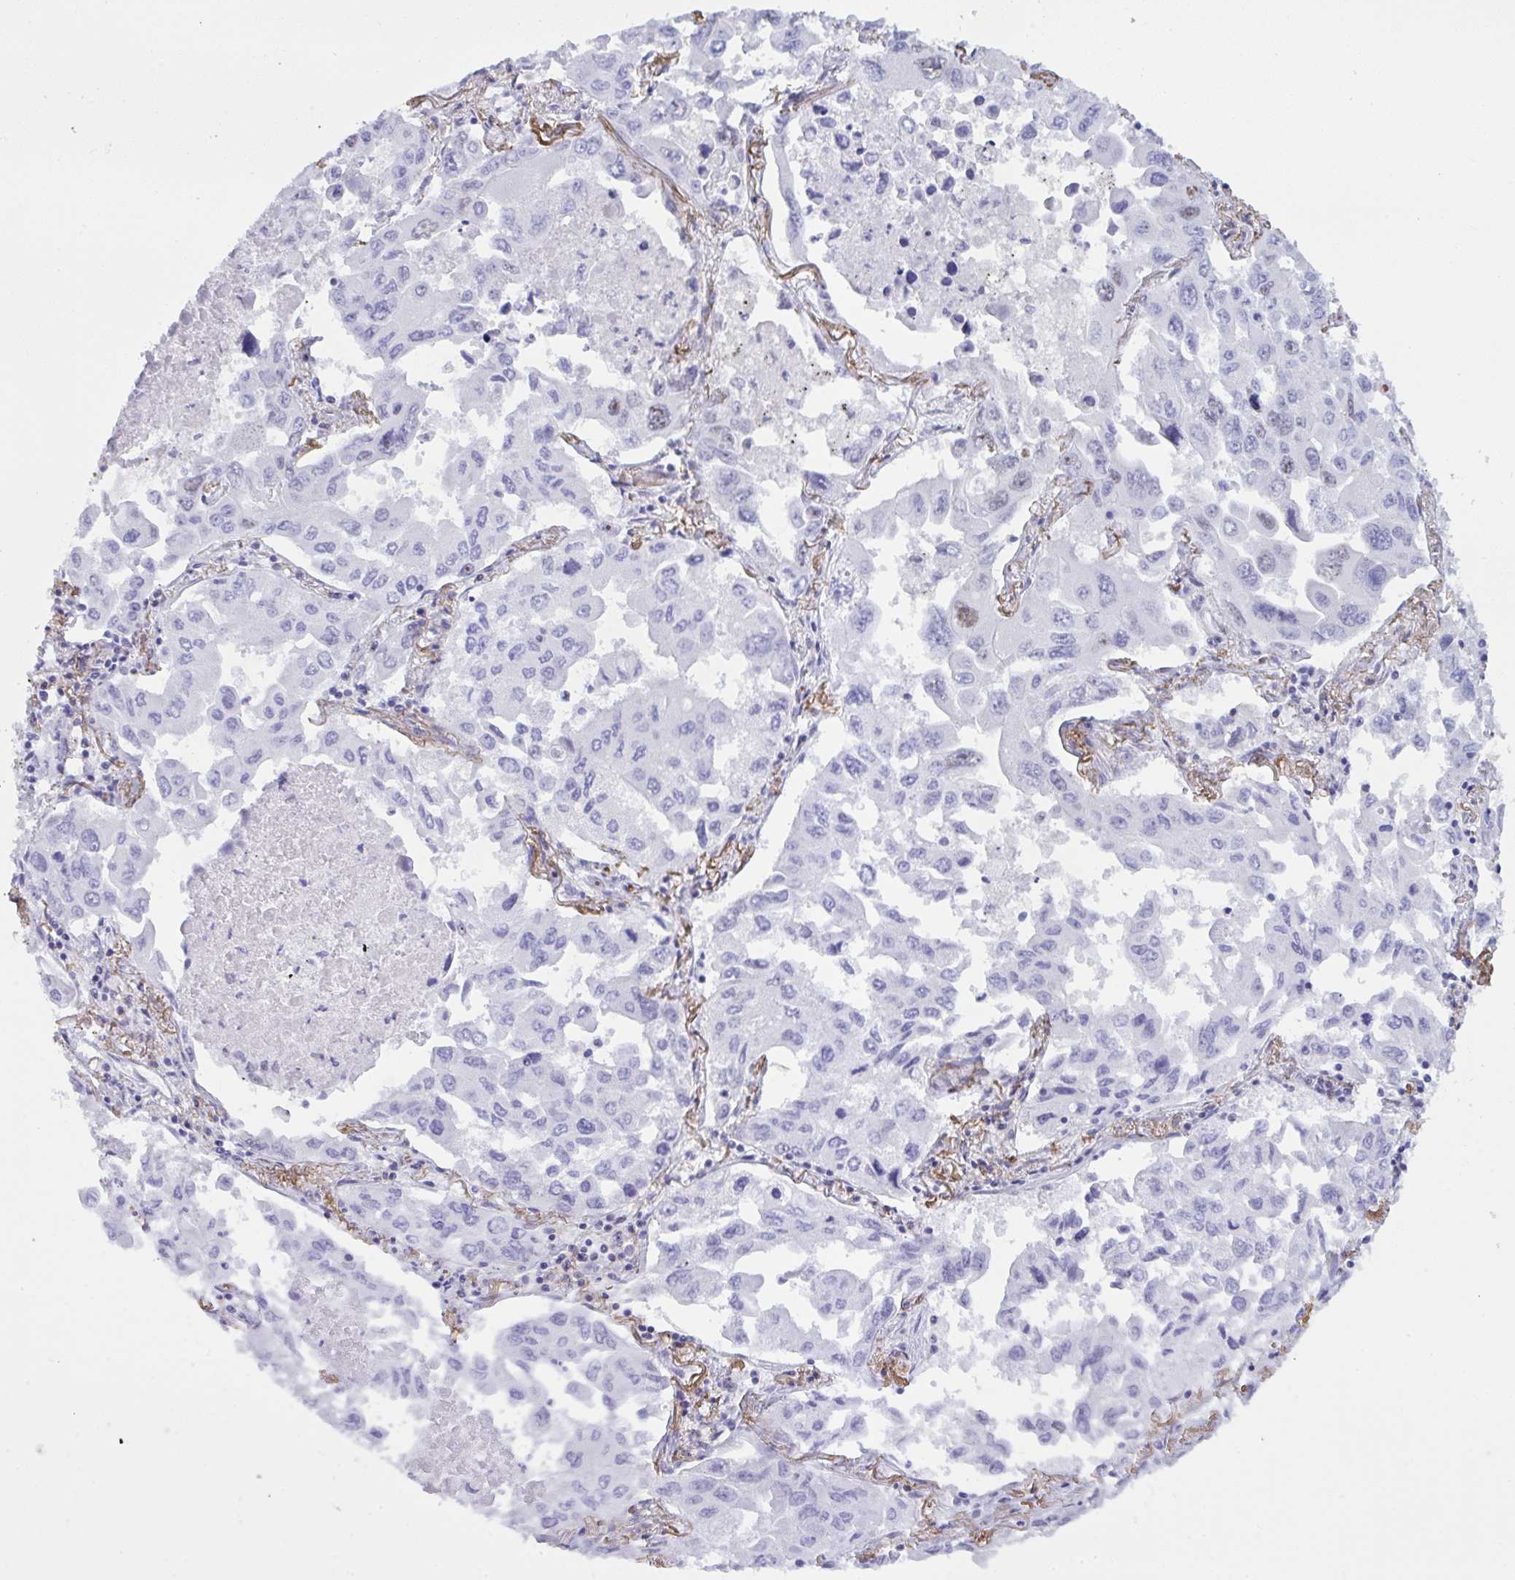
{"staining": {"intensity": "negative", "quantity": "none", "location": "none"}, "tissue": "lung cancer", "cell_type": "Tumor cells", "image_type": "cancer", "snomed": [{"axis": "morphology", "description": "Adenocarcinoma, NOS"}, {"axis": "topography", "description": "Lung"}], "caption": "Adenocarcinoma (lung) was stained to show a protein in brown. There is no significant expression in tumor cells.", "gene": "ELN", "patient": {"sex": "male", "age": 64}}